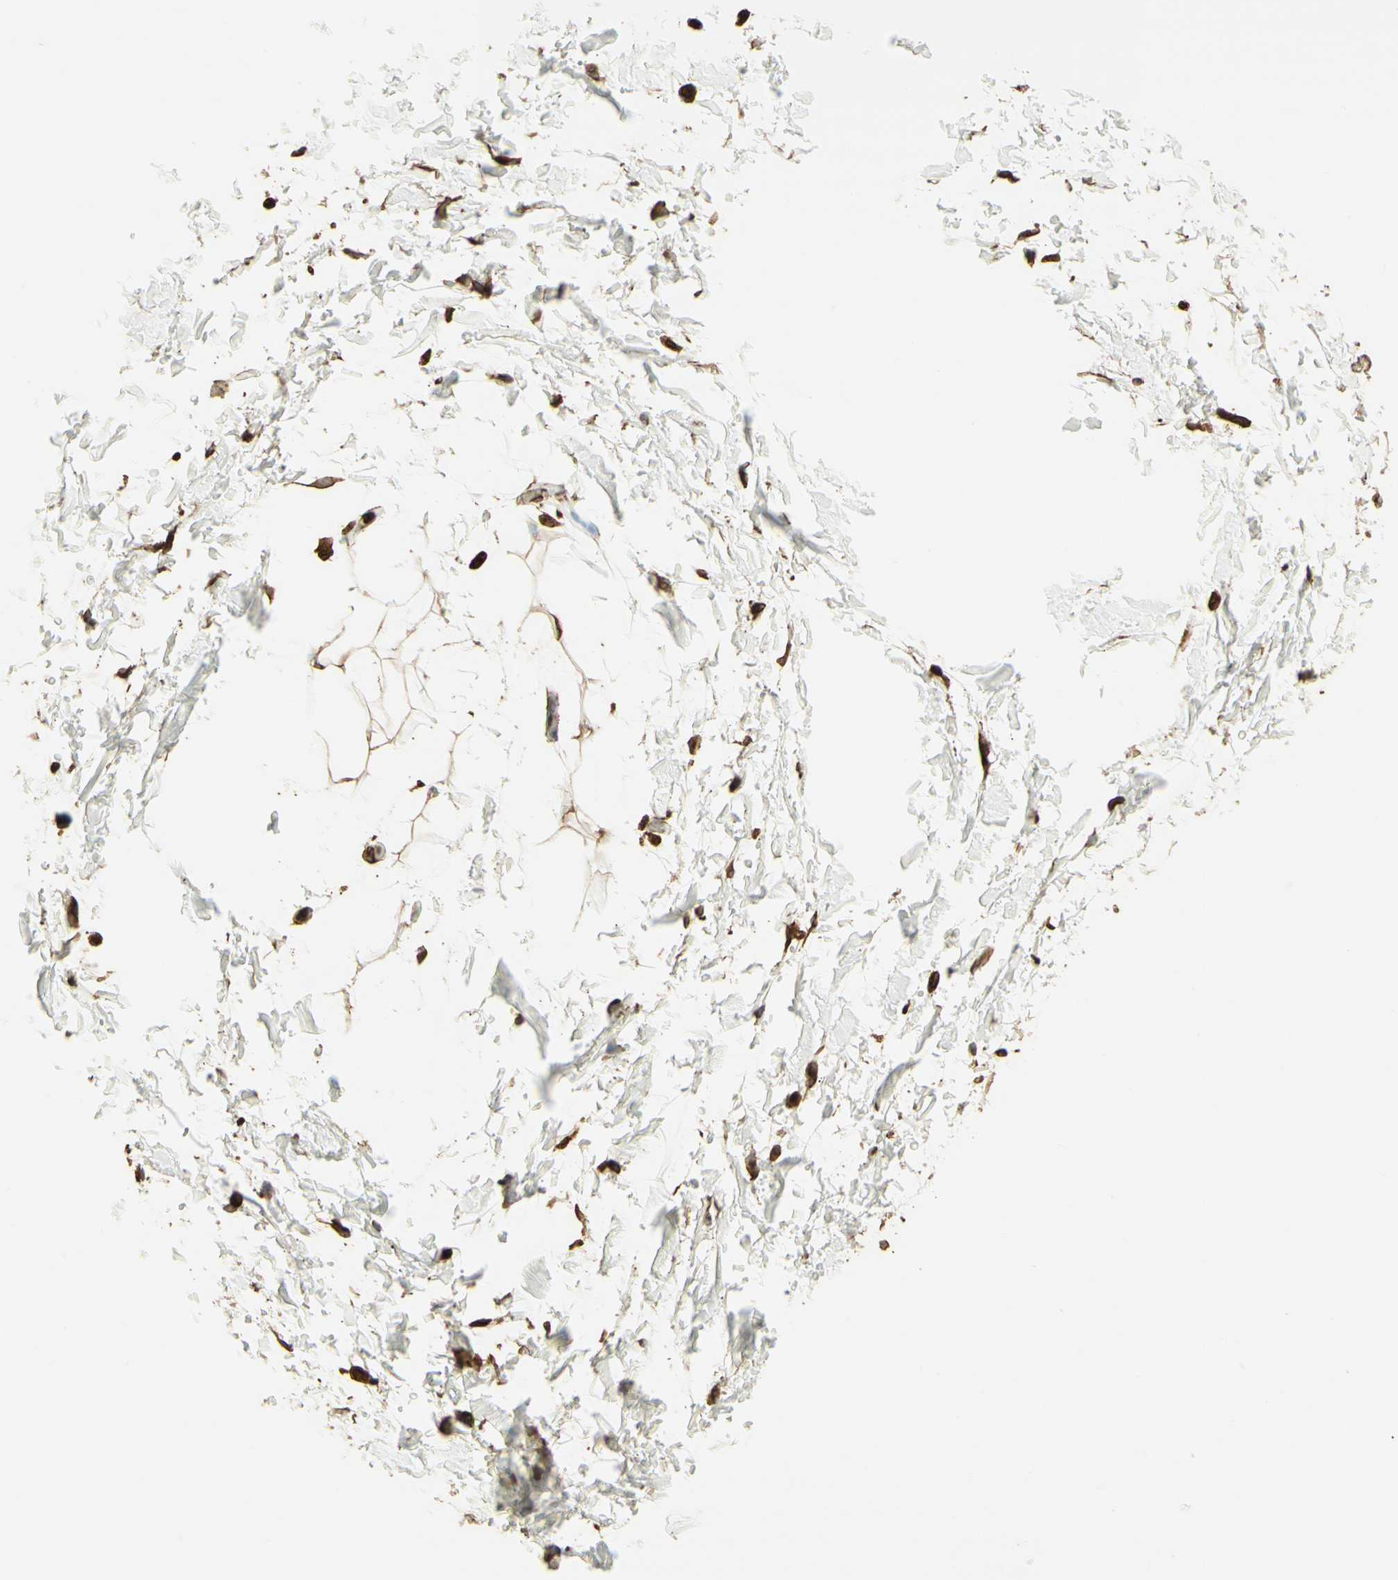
{"staining": {"intensity": "strong", "quantity": ">75%", "location": "cytoplasmic/membranous"}, "tissue": "adipose tissue", "cell_type": "Adipocytes", "image_type": "normal", "snomed": [{"axis": "morphology", "description": "Normal tissue, NOS"}, {"axis": "topography", "description": "Soft tissue"}], "caption": "An image showing strong cytoplasmic/membranous expression in about >75% of adipocytes in unremarkable adipose tissue, as visualized by brown immunohistochemical staining.", "gene": "CANX", "patient": {"sex": "male", "age": 72}}